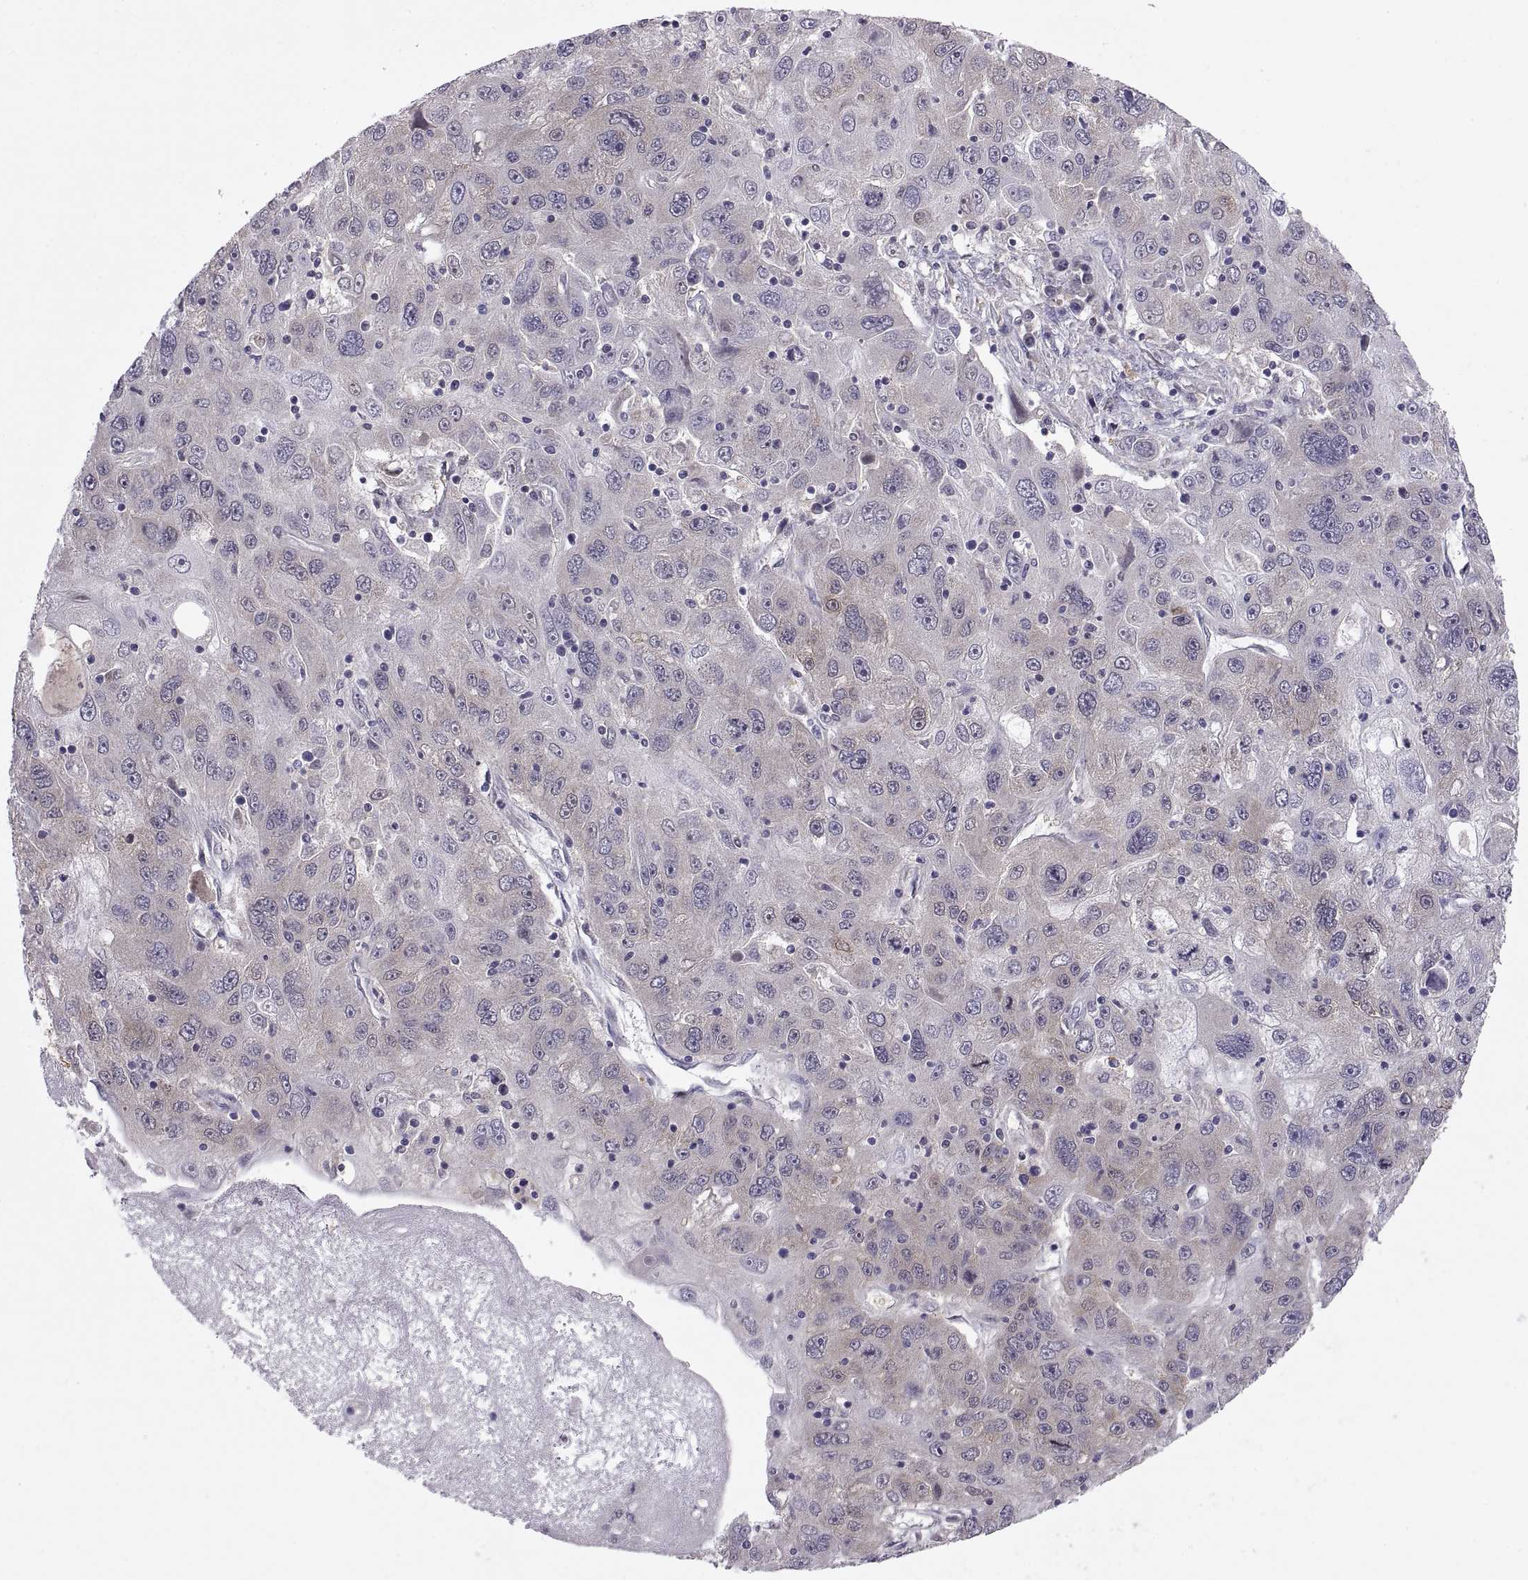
{"staining": {"intensity": "negative", "quantity": "none", "location": "none"}, "tissue": "stomach cancer", "cell_type": "Tumor cells", "image_type": "cancer", "snomed": [{"axis": "morphology", "description": "Adenocarcinoma, NOS"}, {"axis": "topography", "description": "Stomach"}], "caption": "This photomicrograph is of adenocarcinoma (stomach) stained with immunohistochemistry (IHC) to label a protein in brown with the nuclei are counter-stained blue. There is no positivity in tumor cells.", "gene": "FGF9", "patient": {"sex": "male", "age": 56}}